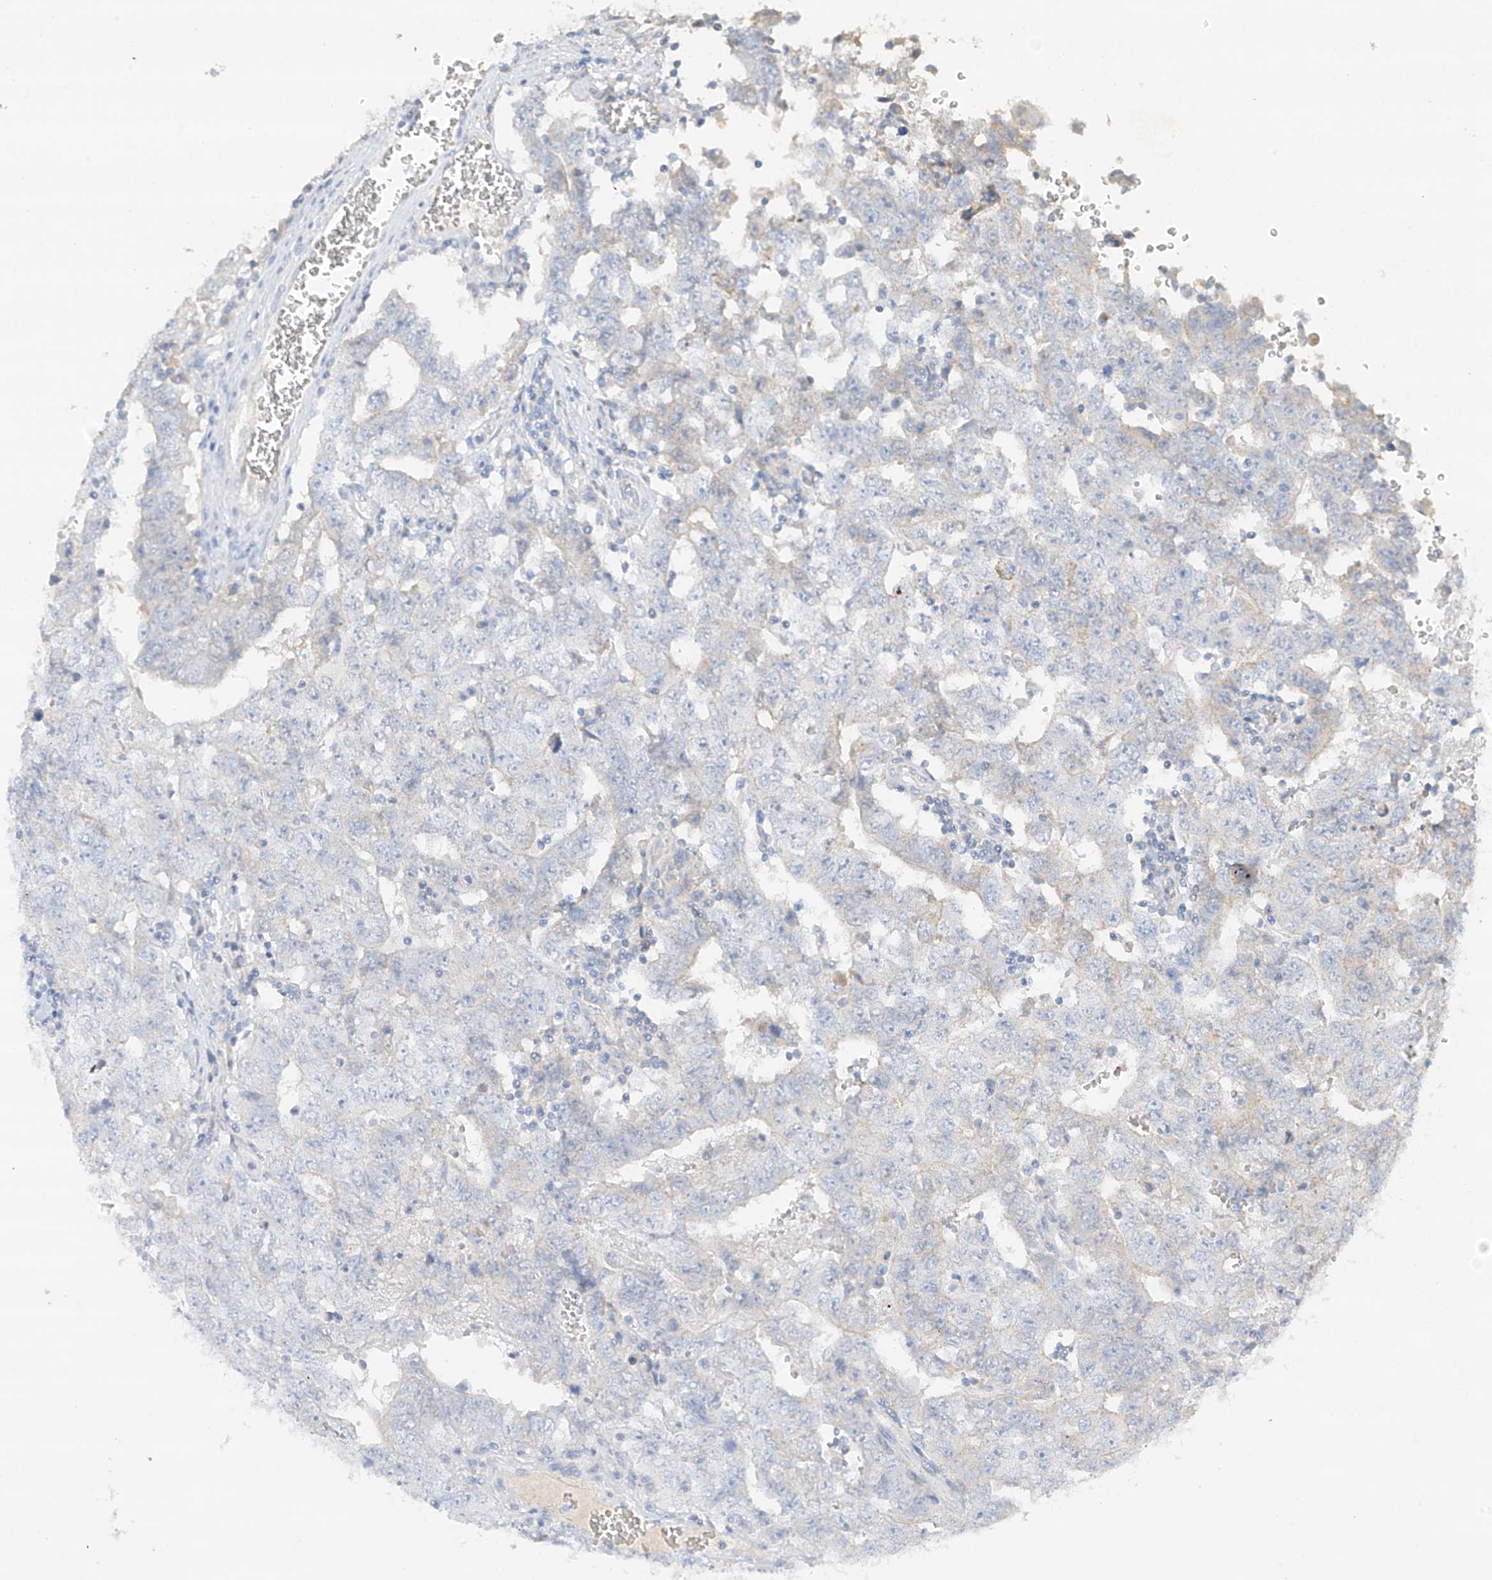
{"staining": {"intensity": "negative", "quantity": "none", "location": "none"}, "tissue": "testis cancer", "cell_type": "Tumor cells", "image_type": "cancer", "snomed": [{"axis": "morphology", "description": "Carcinoma, Embryonal, NOS"}, {"axis": "topography", "description": "Testis"}], "caption": "IHC of testis cancer (embryonal carcinoma) shows no positivity in tumor cells.", "gene": "CAPN13", "patient": {"sex": "male", "age": 26}}